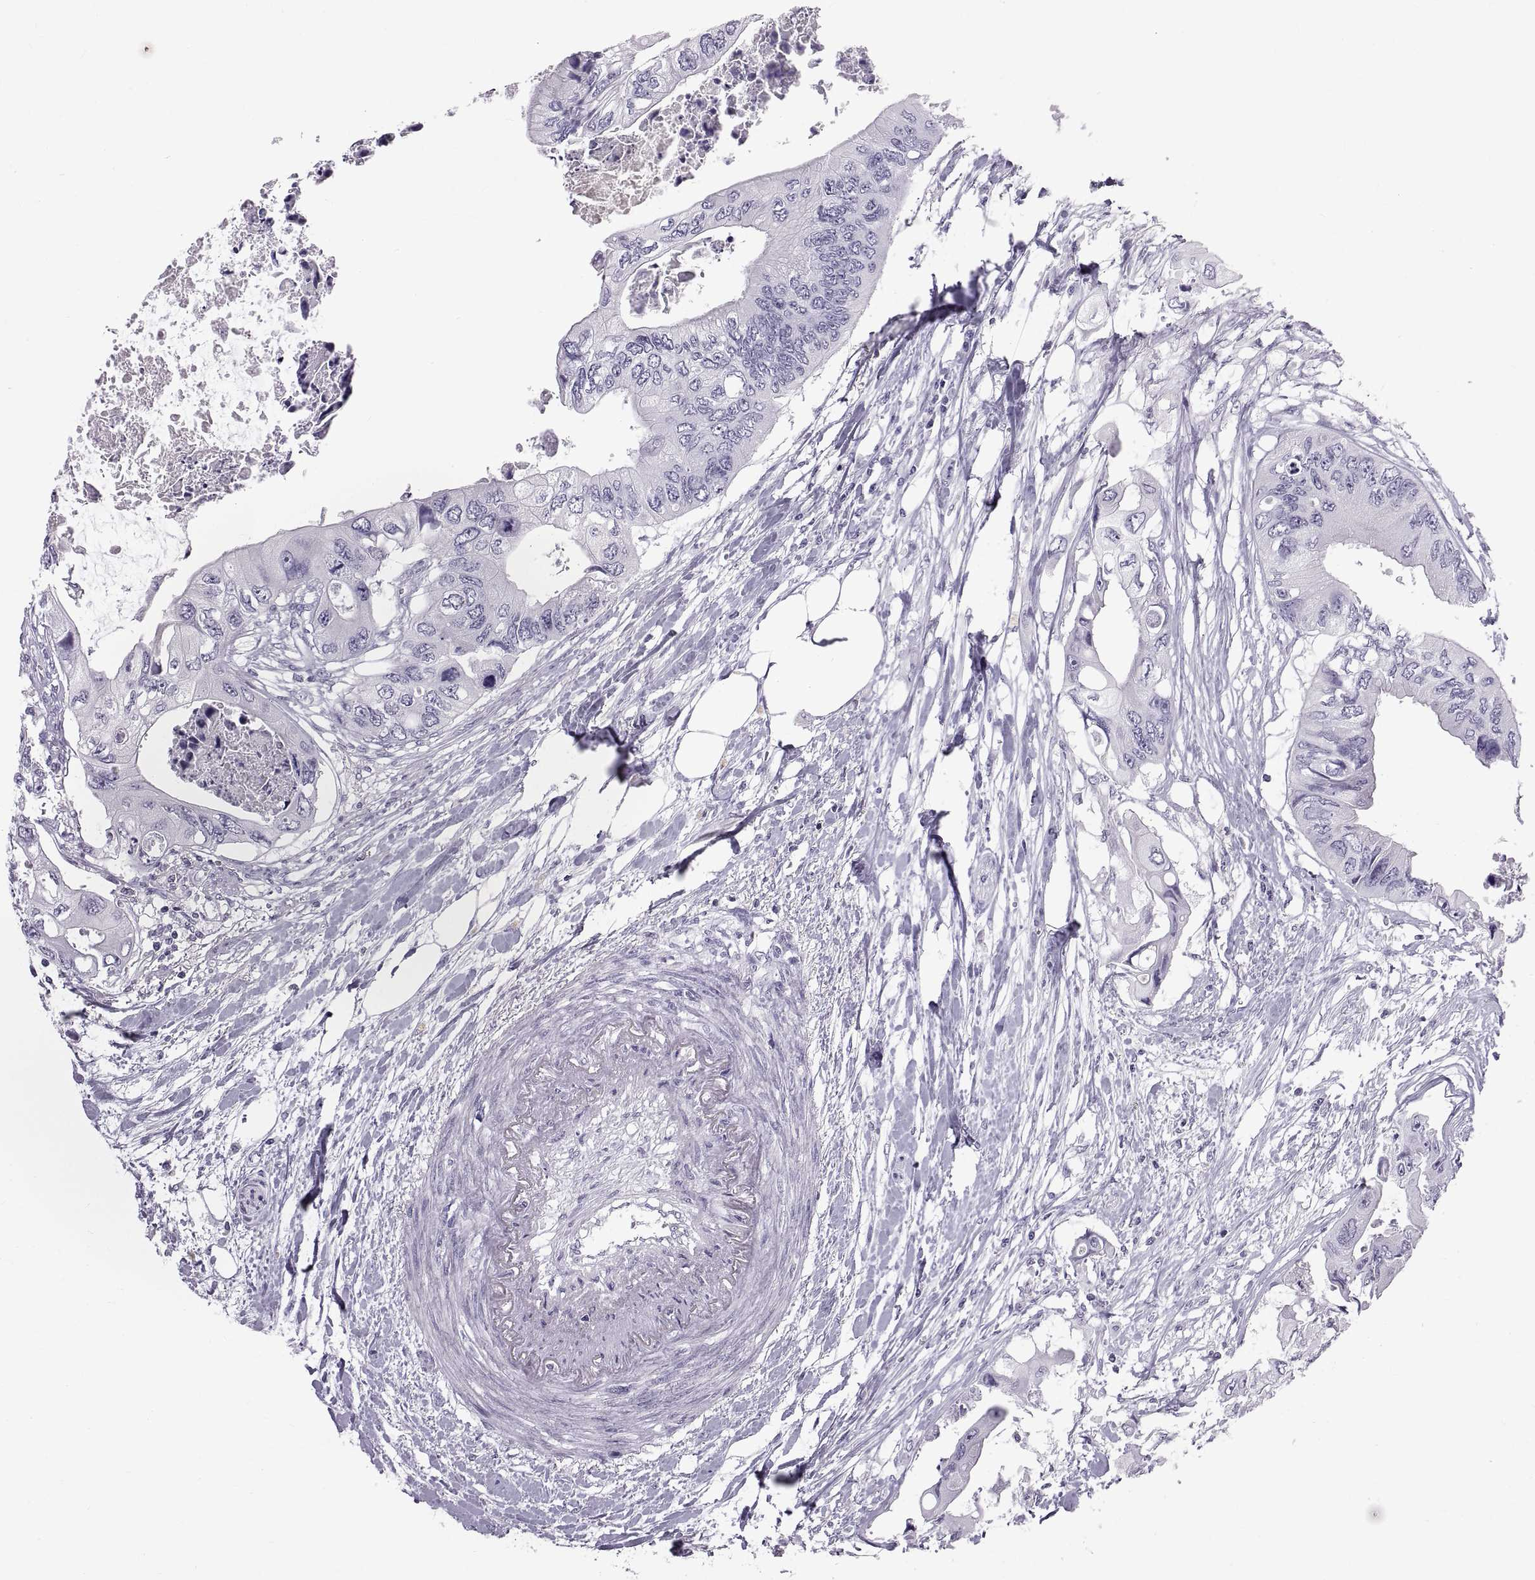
{"staining": {"intensity": "negative", "quantity": "none", "location": "none"}, "tissue": "colorectal cancer", "cell_type": "Tumor cells", "image_type": "cancer", "snomed": [{"axis": "morphology", "description": "Adenocarcinoma, NOS"}, {"axis": "topography", "description": "Rectum"}], "caption": "Tumor cells show no significant protein positivity in colorectal adenocarcinoma.", "gene": "WFDC8", "patient": {"sex": "male", "age": 63}}